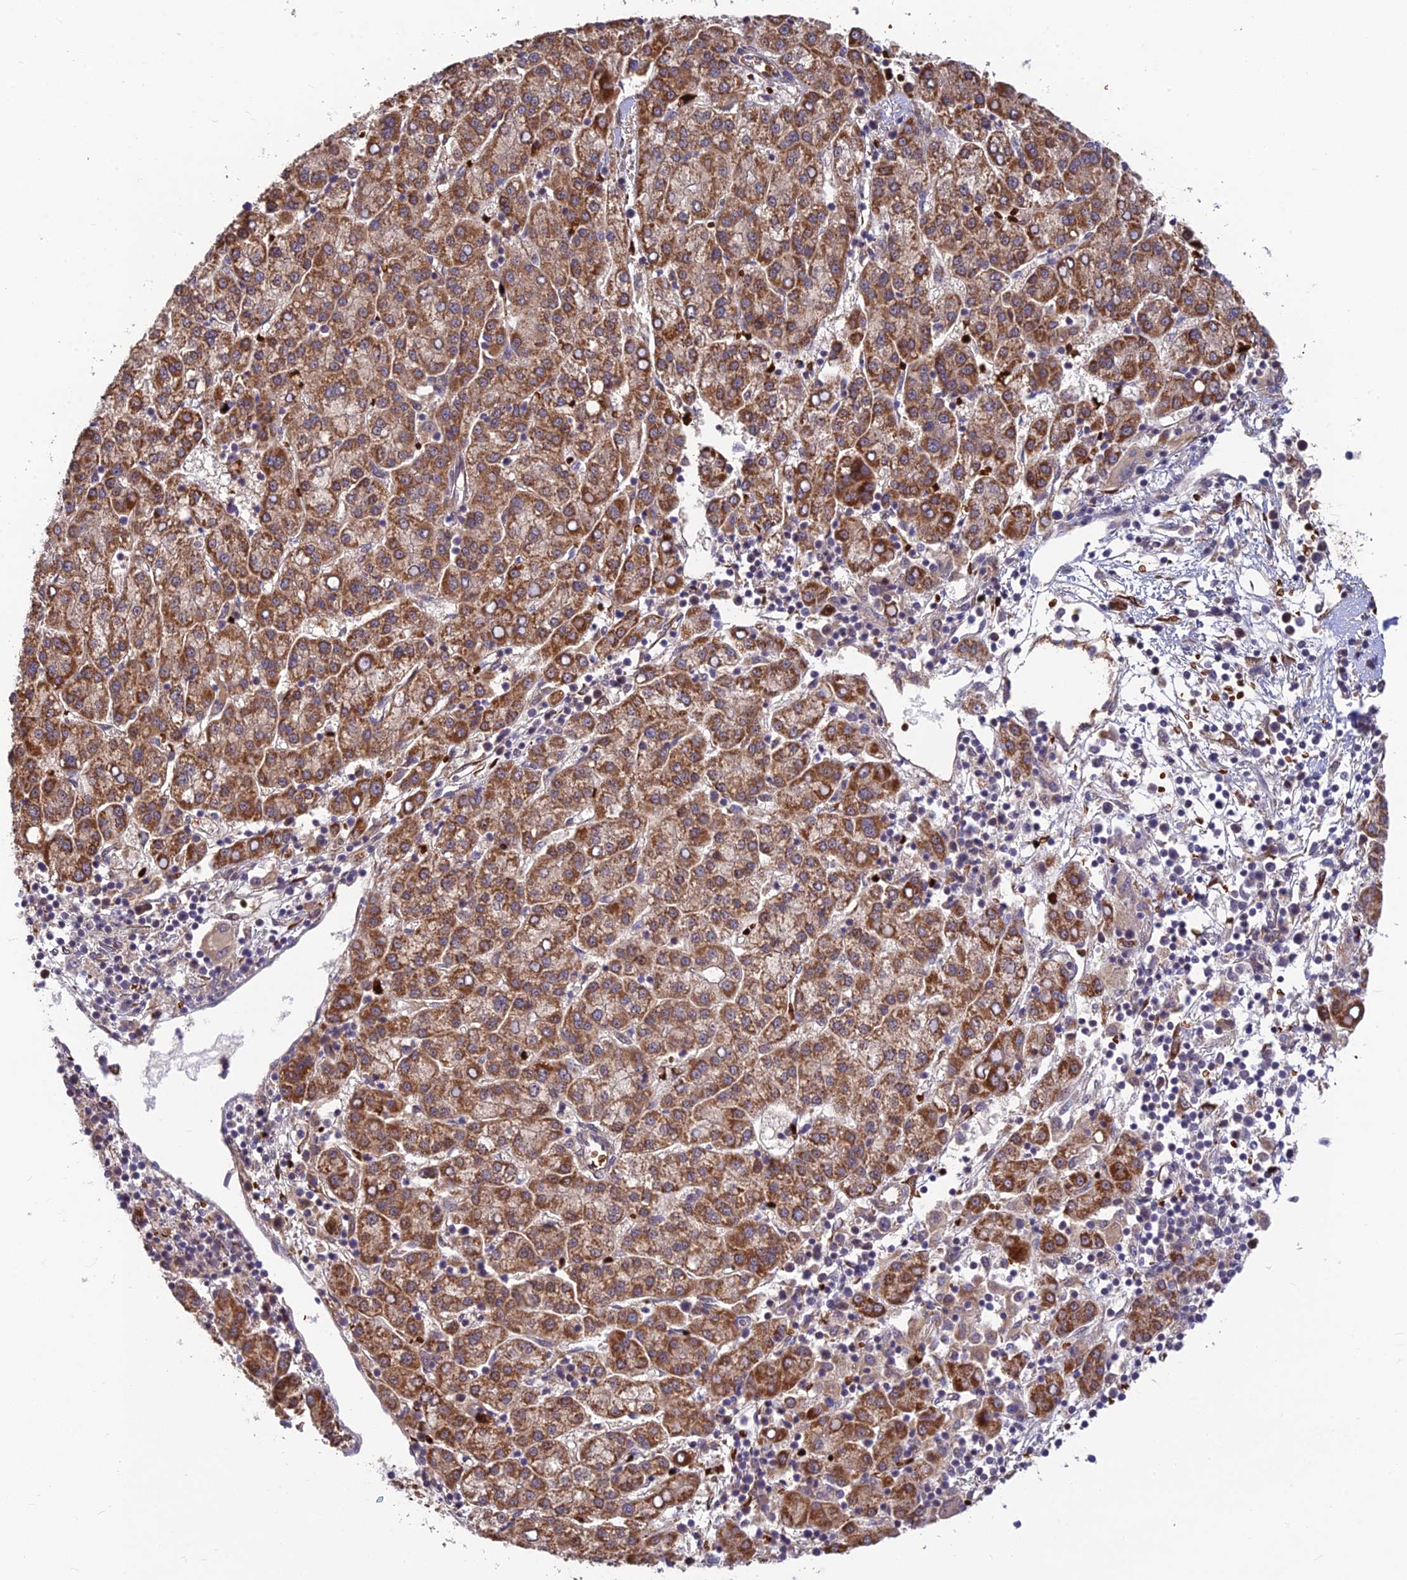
{"staining": {"intensity": "moderate", "quantity": ">75%", "location": "cytoplasmic/membranous"}, "tissue": "liver cancer", "cell_type": "Tumor cells", "image_type": "cancer", "snomed": [{"axis": "morphology", "description": "Carcinoma, Hepatocellular, NOS"}, {"axis": "topography", "description": "Liver"}], "caption": "Protein expression analysis of liver hepatocellular carcinoma demonstrates moderate cytoplasmic/membranous positivity in approximately >75% of tumor cells.", "gene": "UFSP2", "patient": {"sex": "female", "age": 58}}